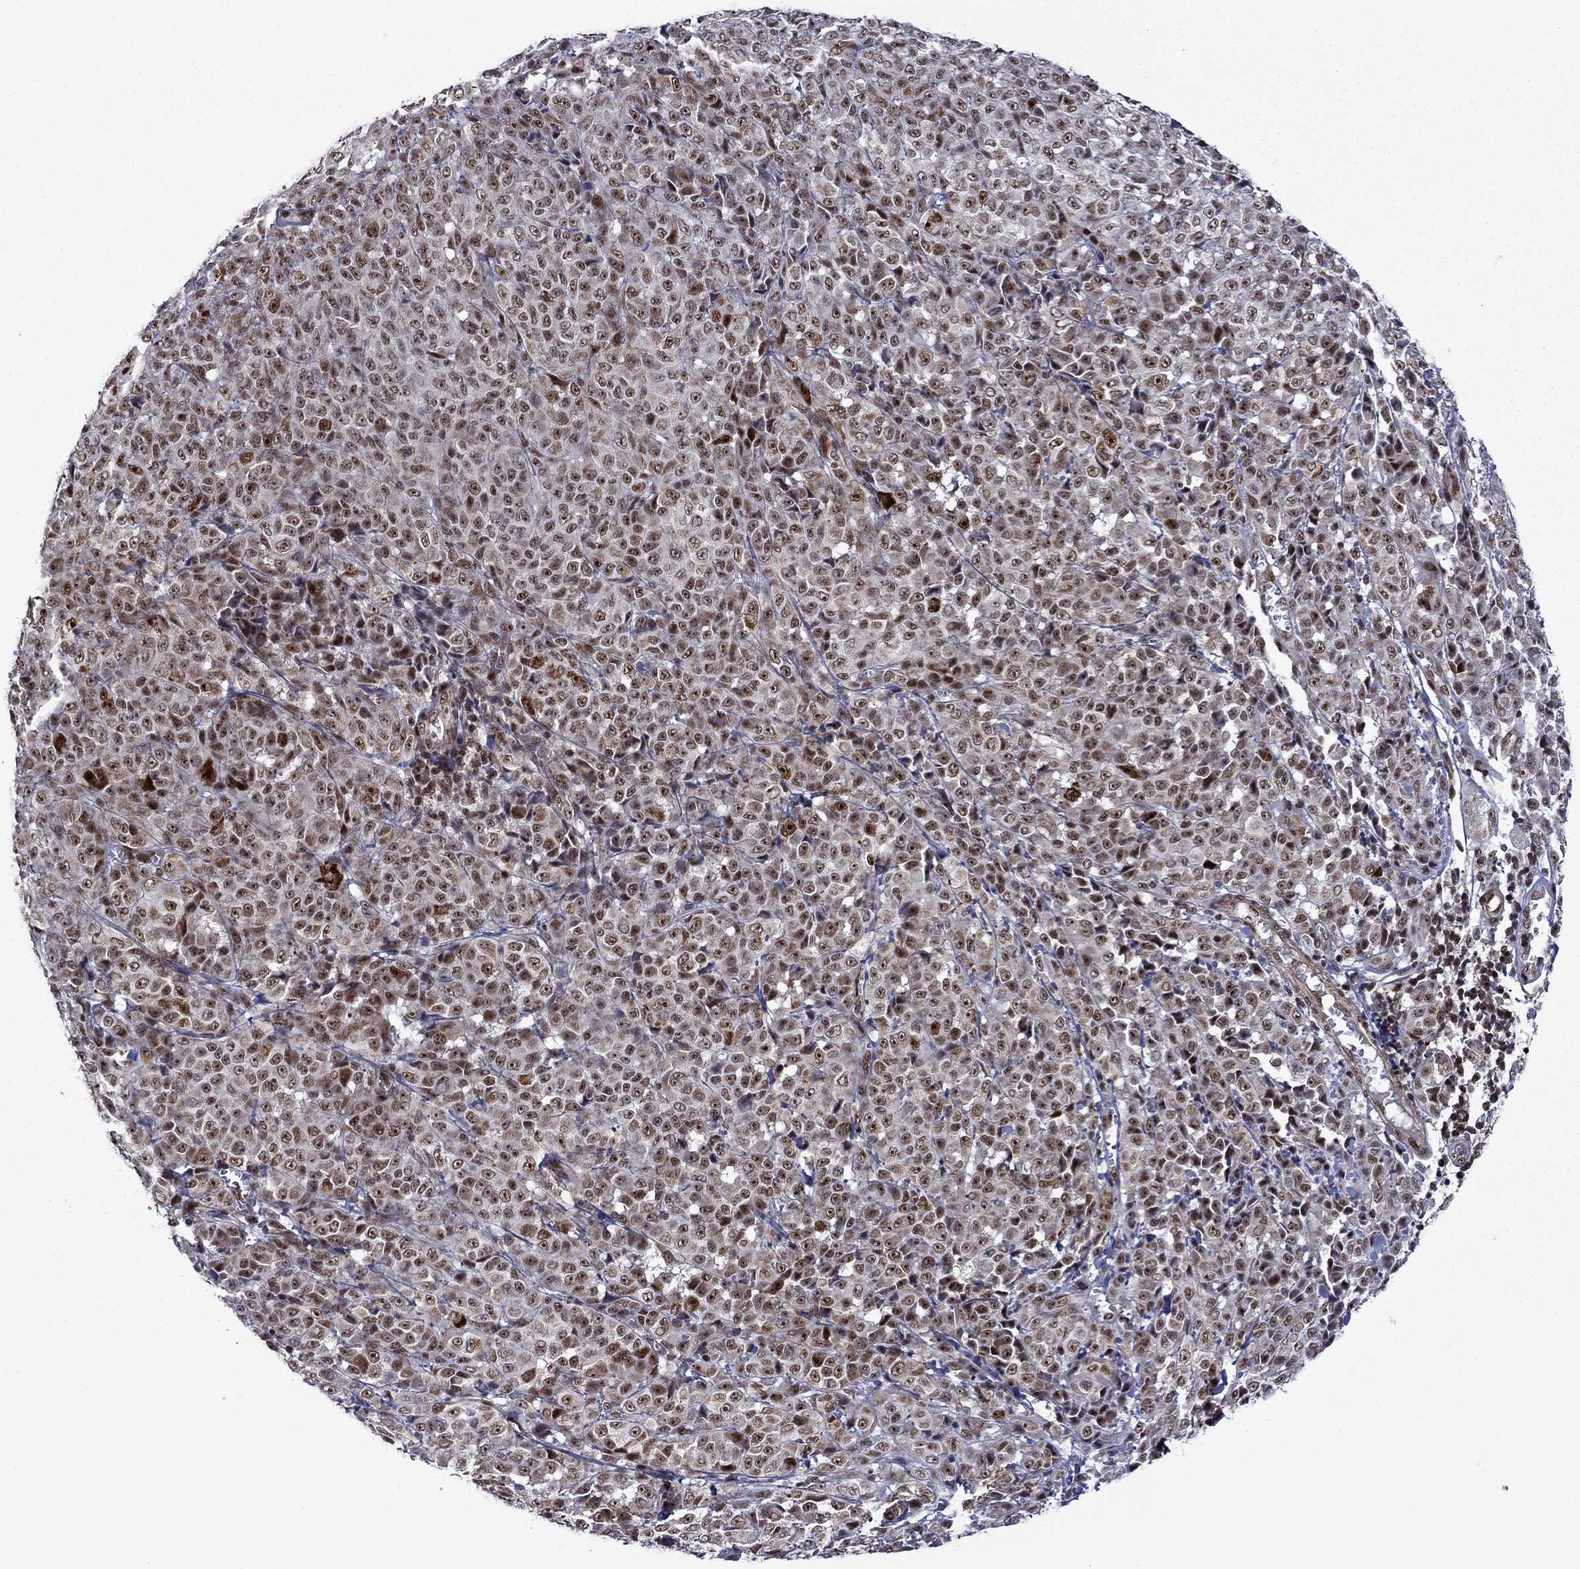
{"staining": {"intensity": "moderate", "quantity": "25%-75%", "location": "nuclear"}, "tissue": "melanoma", "cell_type": "Tumor cells", "image_type": "cancer", "snomed": [{"axis": "morphology", "description": "Malignant melanoma, NOS"}, {"axis": "topography", "description": "Skin"}], "caption": "A medium amount of moderate nuclear positivity is present in about 25%-75% of tumor cells in malignant melanoma tissue.", "gene": "SURF2", "patient": {"sex": "male", "age": 89}}